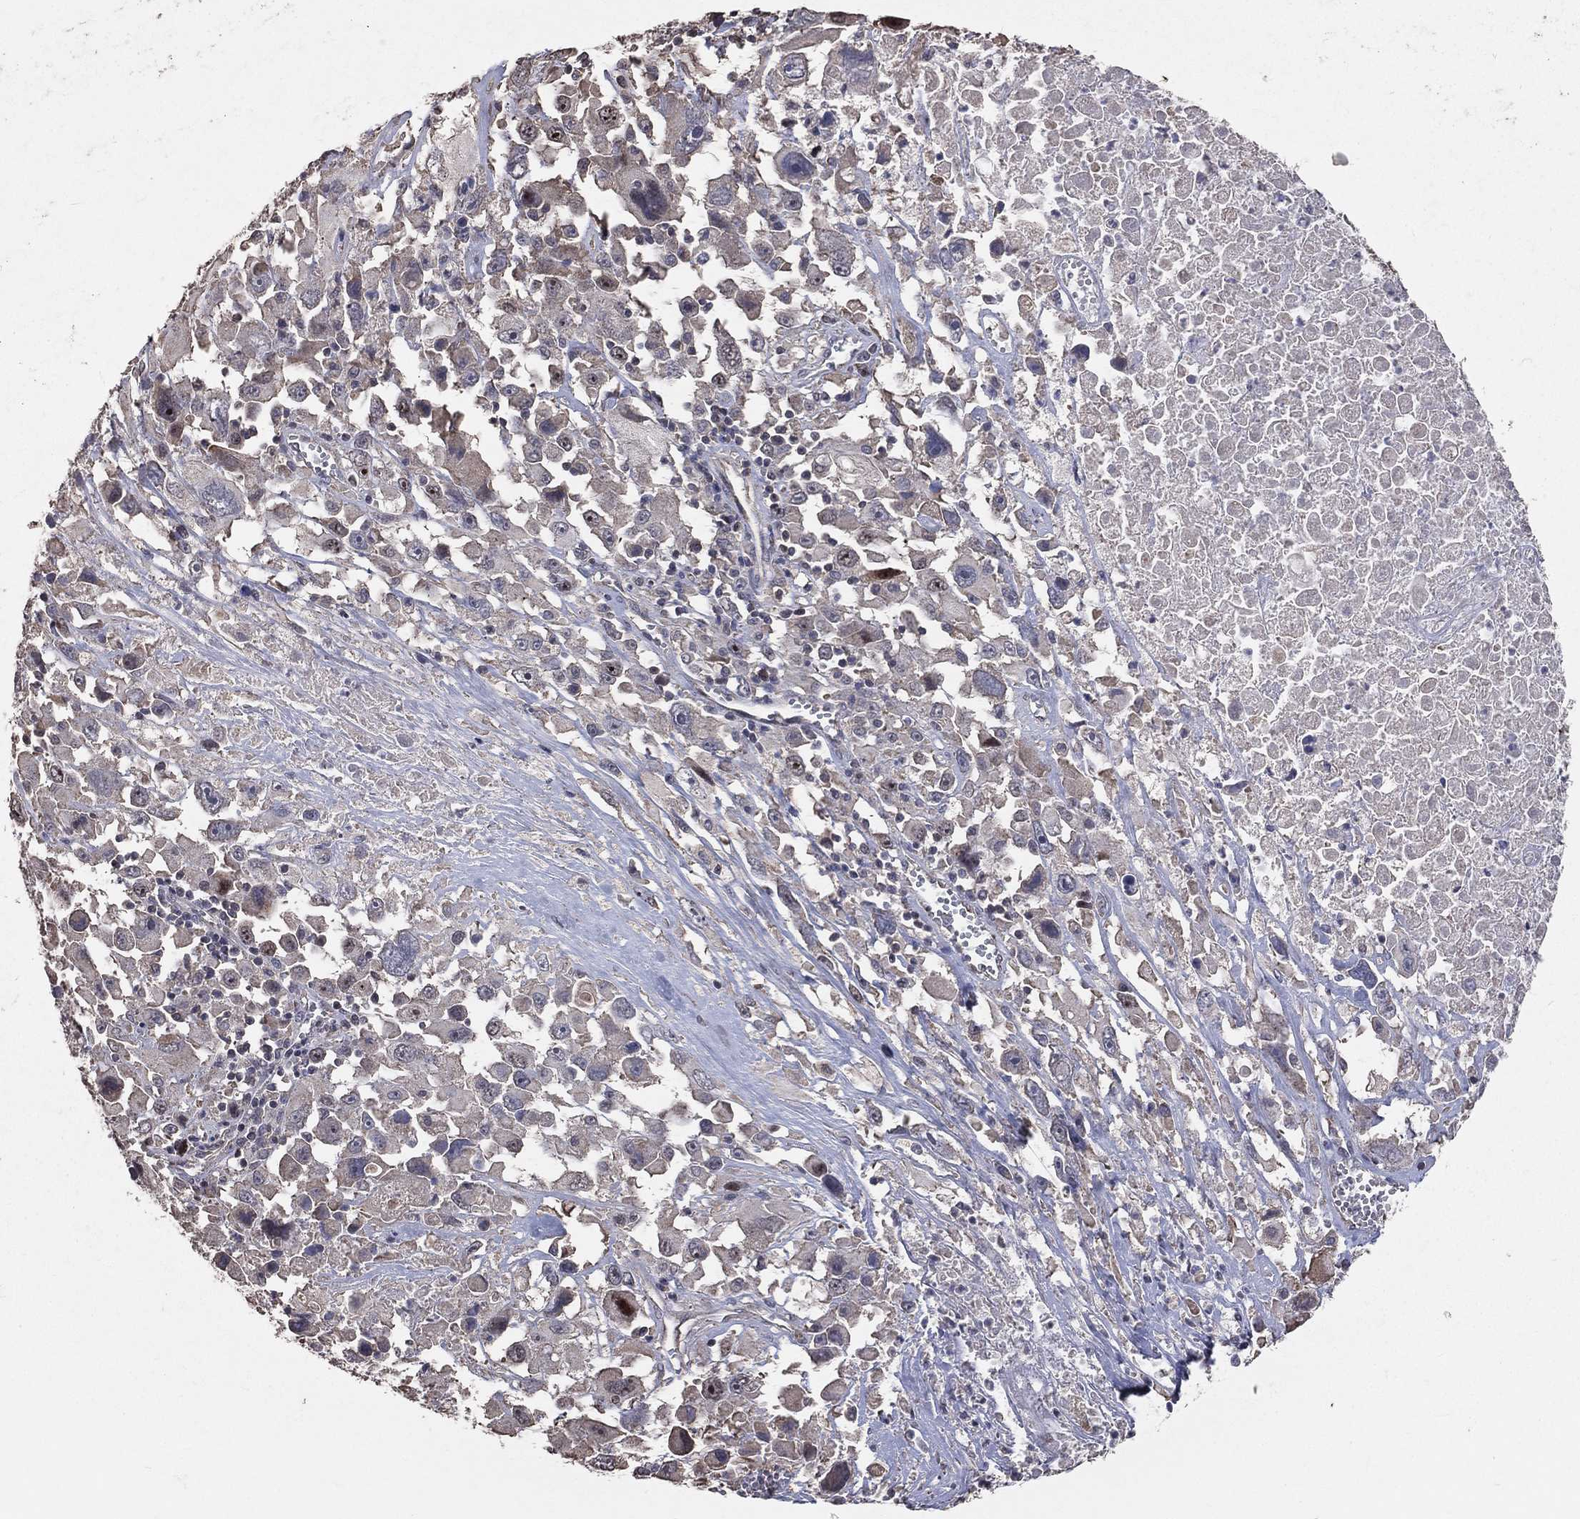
{"staining": {"intensity": "negative", "quantity": "none", "location": "none"}, "tissue": "melanoma", "cell_type": "Tumor cells", "image_type": "cancer", "snomed": [{"axis": "morphology", "description": "Malignant melanoma, Metastatic site"}, {"axis": "topography", "description": "Soft tissue"}], "caption": "A histopathology image of malignant melanoma (metastatic site) stained for a protein exhibits no brown staining in tumor cells.", "gene": "LY6K", "patient": {"sex": "male", "age": 50}}